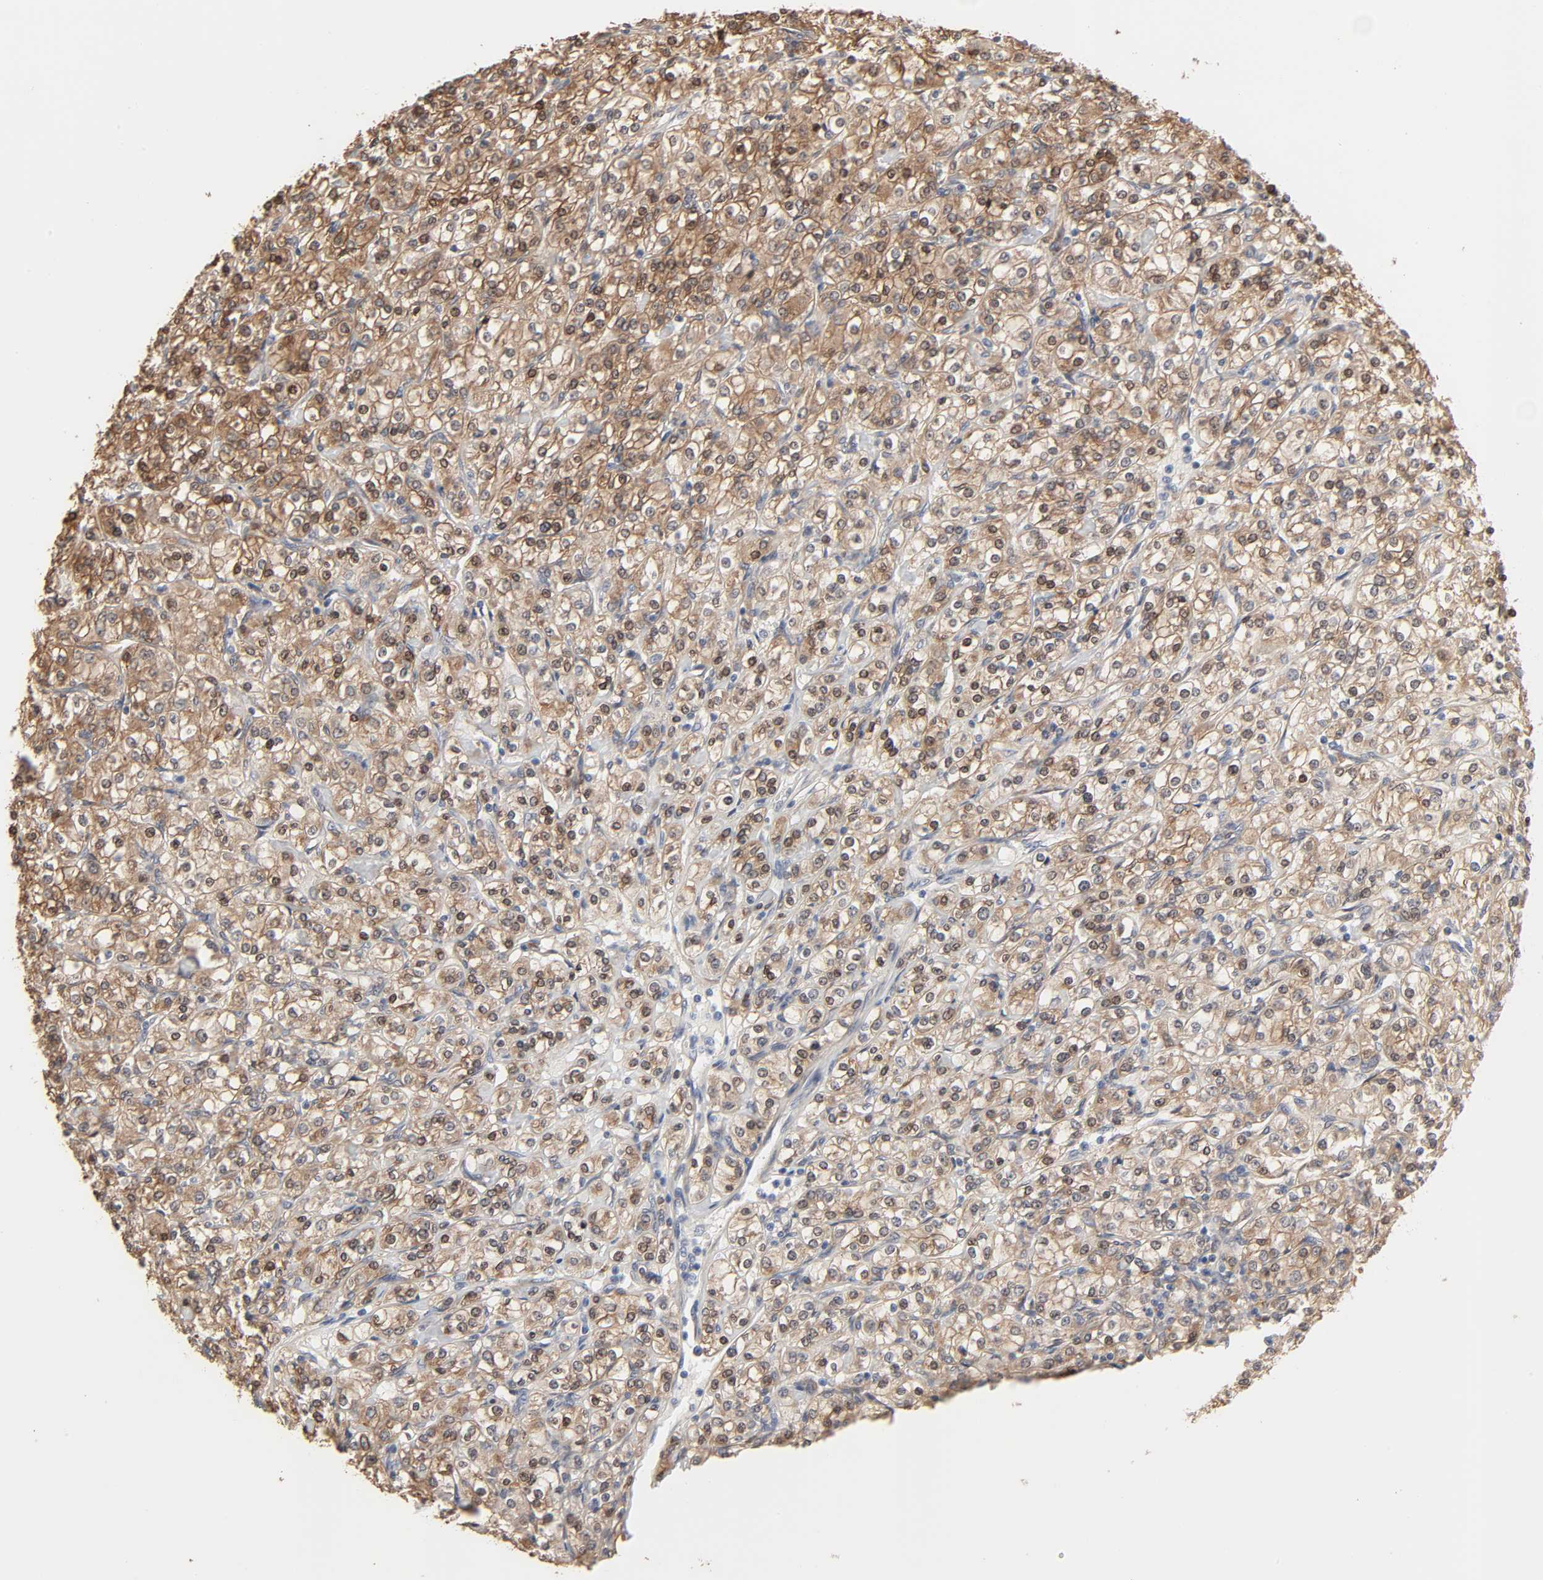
{"staining": {"intensity": "moderate", "quantity": ">75%", "location": "cytoplasmic/membranous,nuclear"}, "tissue": "renal cancer", "cell_type": "Tumor cells", "image_type": "cancer", "snomed": [{"axis": "morphology", "description": "Adenocarcinoma, NOS"}, {"axis": "topography", "description": "Kidney"}], "caption": "Moderate cytoplasmic/membranous and nuclear protein expression is present in approximately >75% of tumor cells in renal cancer.", "gene": "NDRG2", "patient": {"sex": "male", "age": 77}}